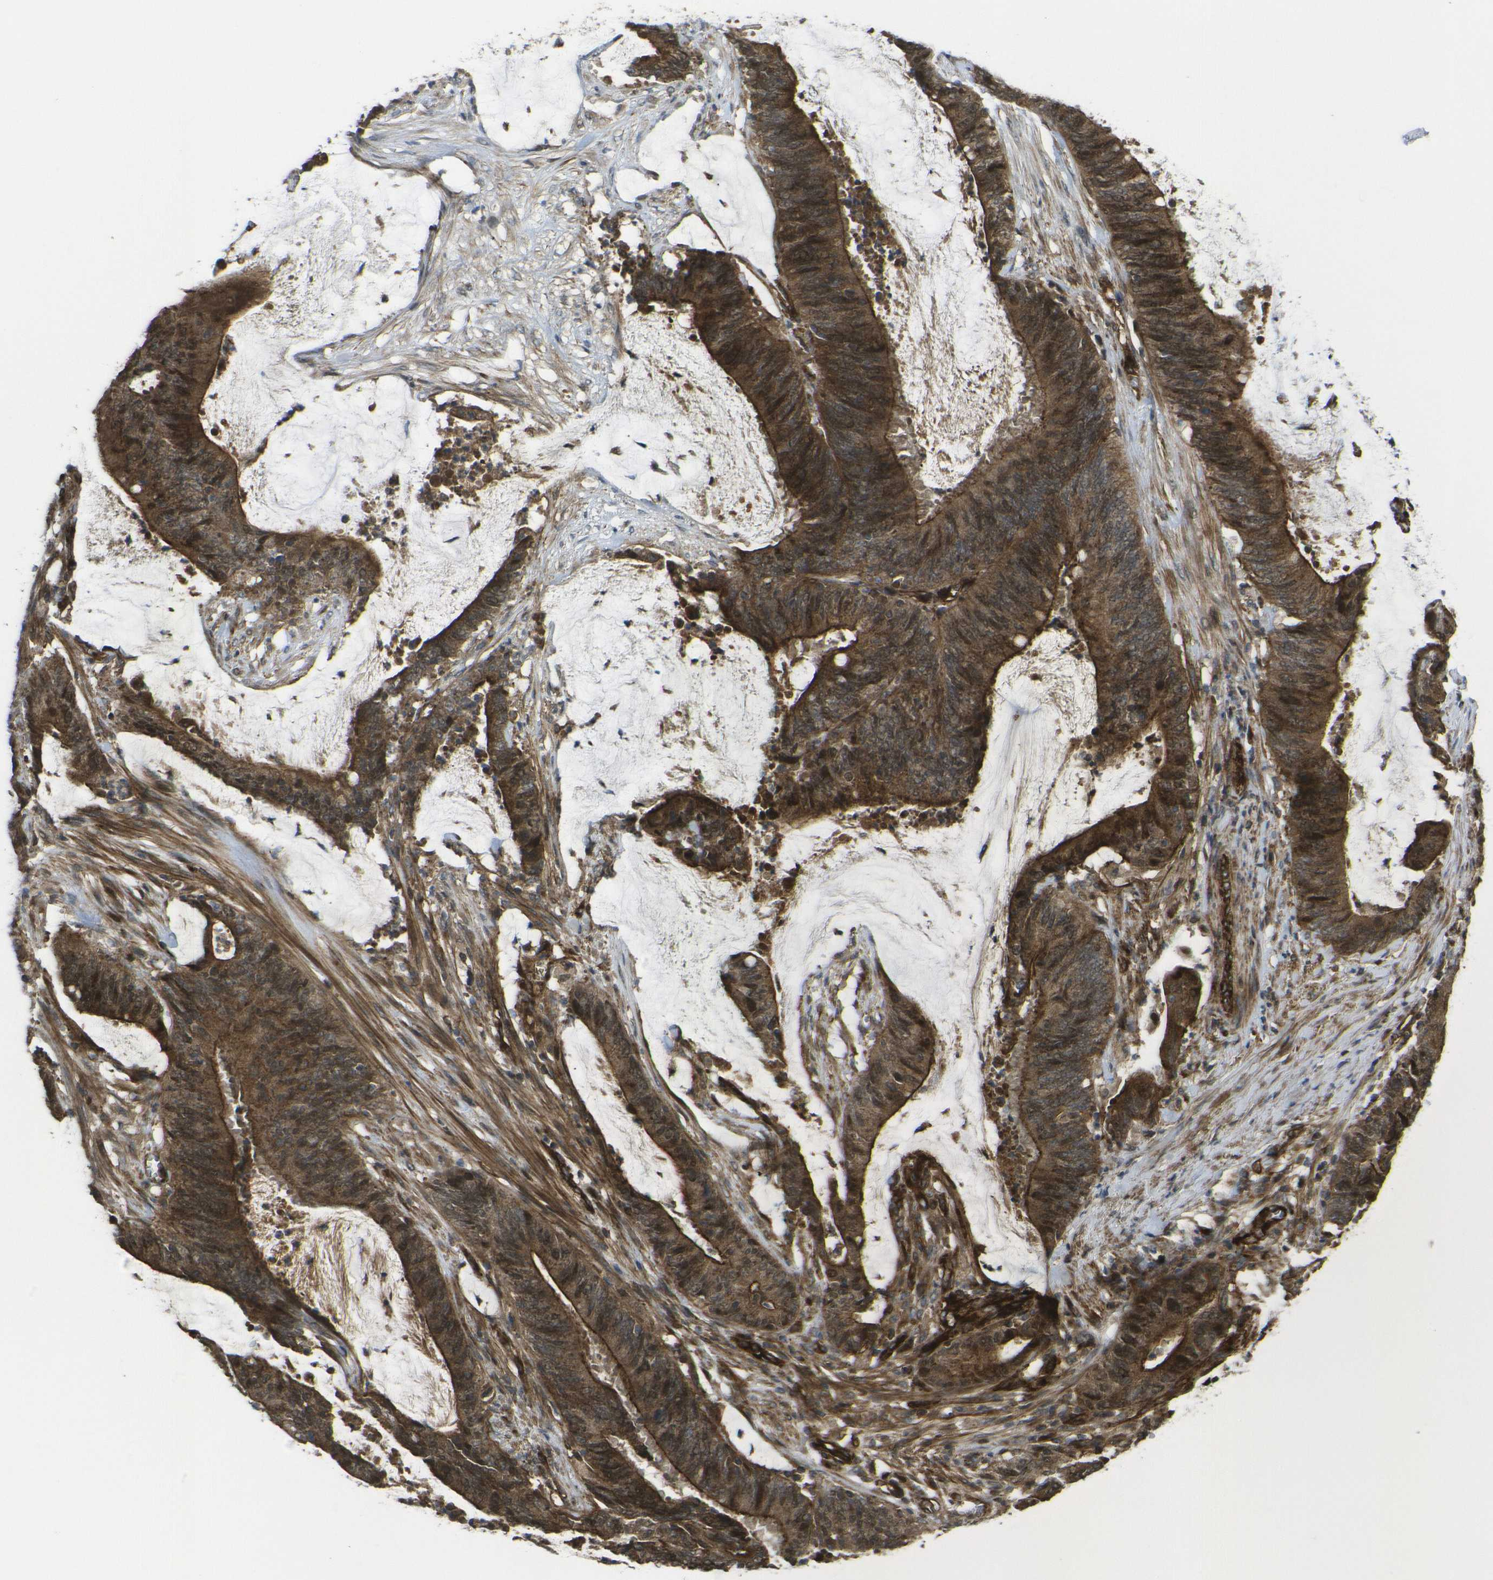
{"staining": {"intensity": "strong", "quantity": ">75%", "location": "cytoplasmic/membranous,nuclear"}, "tissue": "colorectal cancer", "cell_type": "Tumor cells", "image_type": "cancer", "snomed": [{"axis": "morphology", "description": "Adenocarcinoma, NOS"}, {"axis": "topography", "description": "Rectum"}], "caption": "Protein staining of colorectal cancer (adenocarcinoma) tissue demonstrates strong cytoplasmic/membranous and nuclear expression in about >75% of tumor cells.", "gene": "ECE1", "patient": {"sex": "female", "age": 66}}